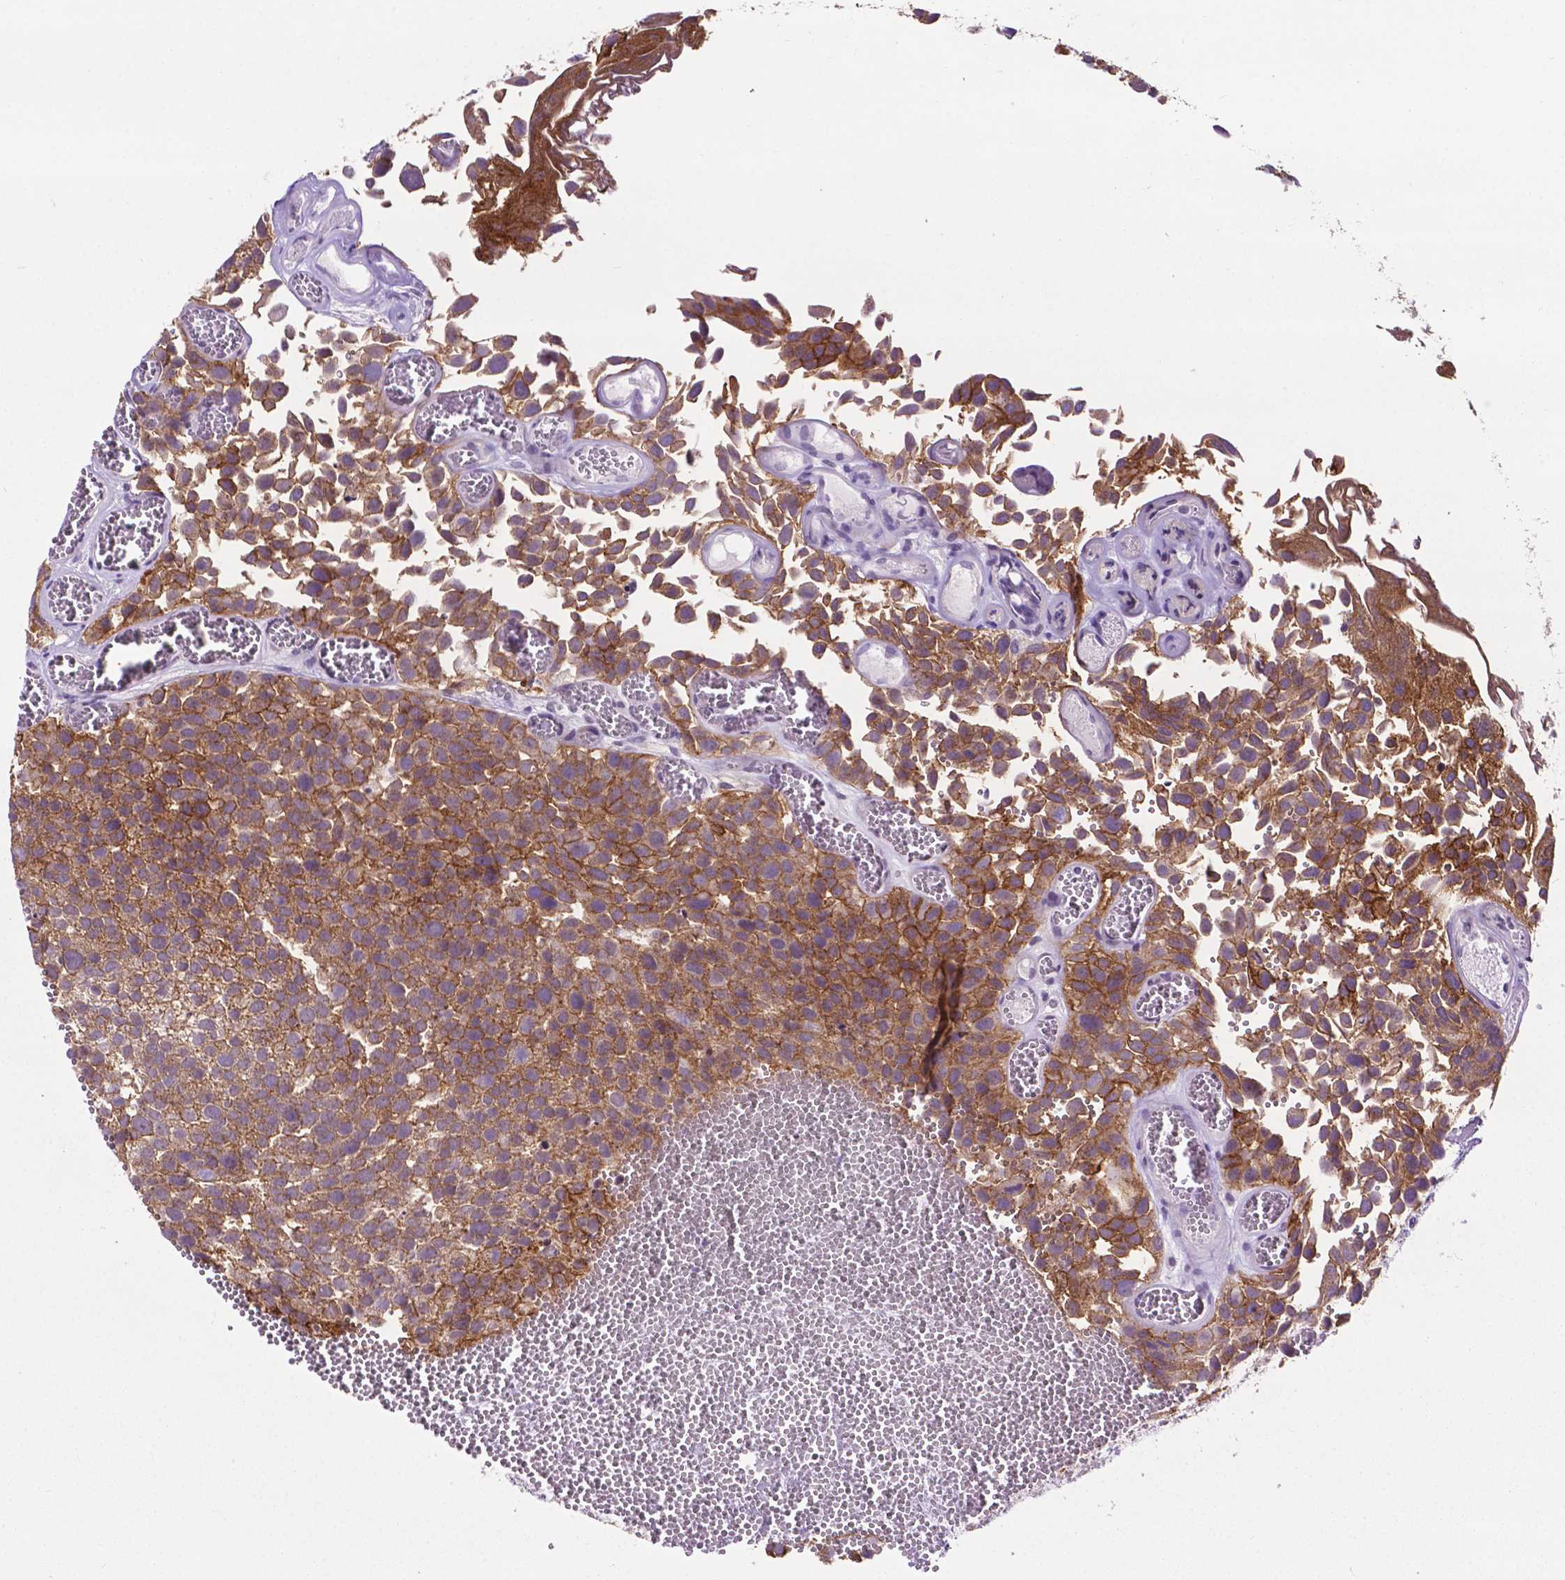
{"staining": {"intensity": "moderate", "quantity": ">75%", "location": "cytoplasmic/membranous"}, "tissue": "urothelial cancer", "cell_type": "Tumor cells", "image_type": "cancer", "snomed": [{"axis": "morphology", "description": "Urothelial carcinoma, Low grade"}, {"axis": "topography", "description": "Urinary bladder"}], "caption": "Protein analysis of urothelial cancer tissue displays moderate cytoplasmic/membranous positivity in about >75% of tumor cells. Using DAB (brown) and hematoxylin (blue) stains, captured at high magnification using brightfield microscopy.", "gene": "TACSTD2", "patient": {"sex": "female", "age": 69}}